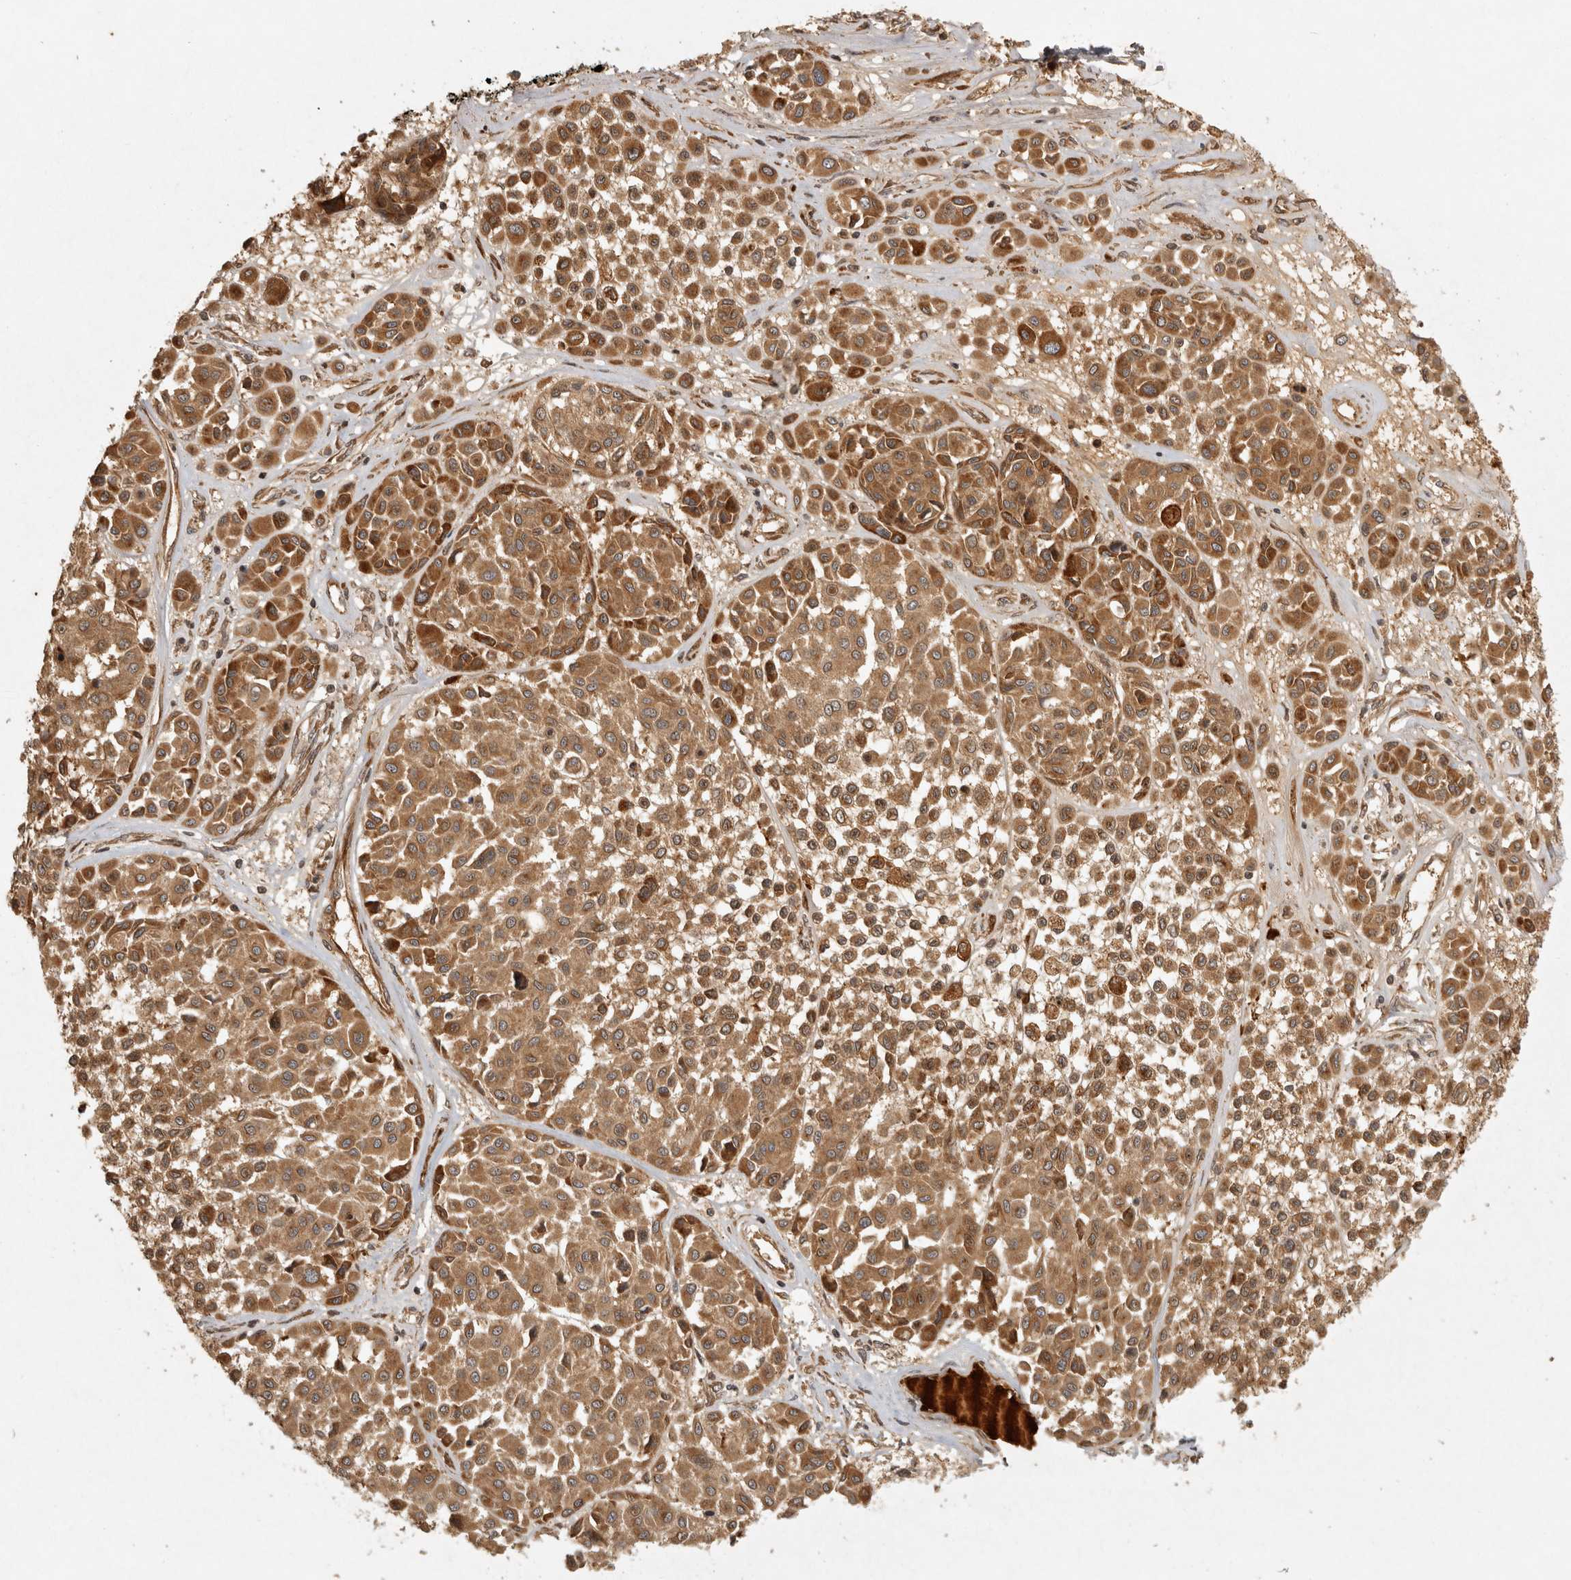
{"staining": {"intensity": "moderate", "quantity": ">75%", "location": "cytoplasmic/membranous"}, "tissue": "melanoma", "cell_type": "Tumor cells", "image_type": "cancer", "snomed": [{"axis": "morphology", "description": "Malignant melanoma, Metastatic site"}, {"axis": "topography", "description": "Soft tissue"}], "caption": "Immunohistochemical staining of human melanoma shows moderate cytoplasmic/membranous protein expression in about >75% of tumor cells.", "gene": "CAMSAP2", "patient": {"sex": "male", "age": 41}}